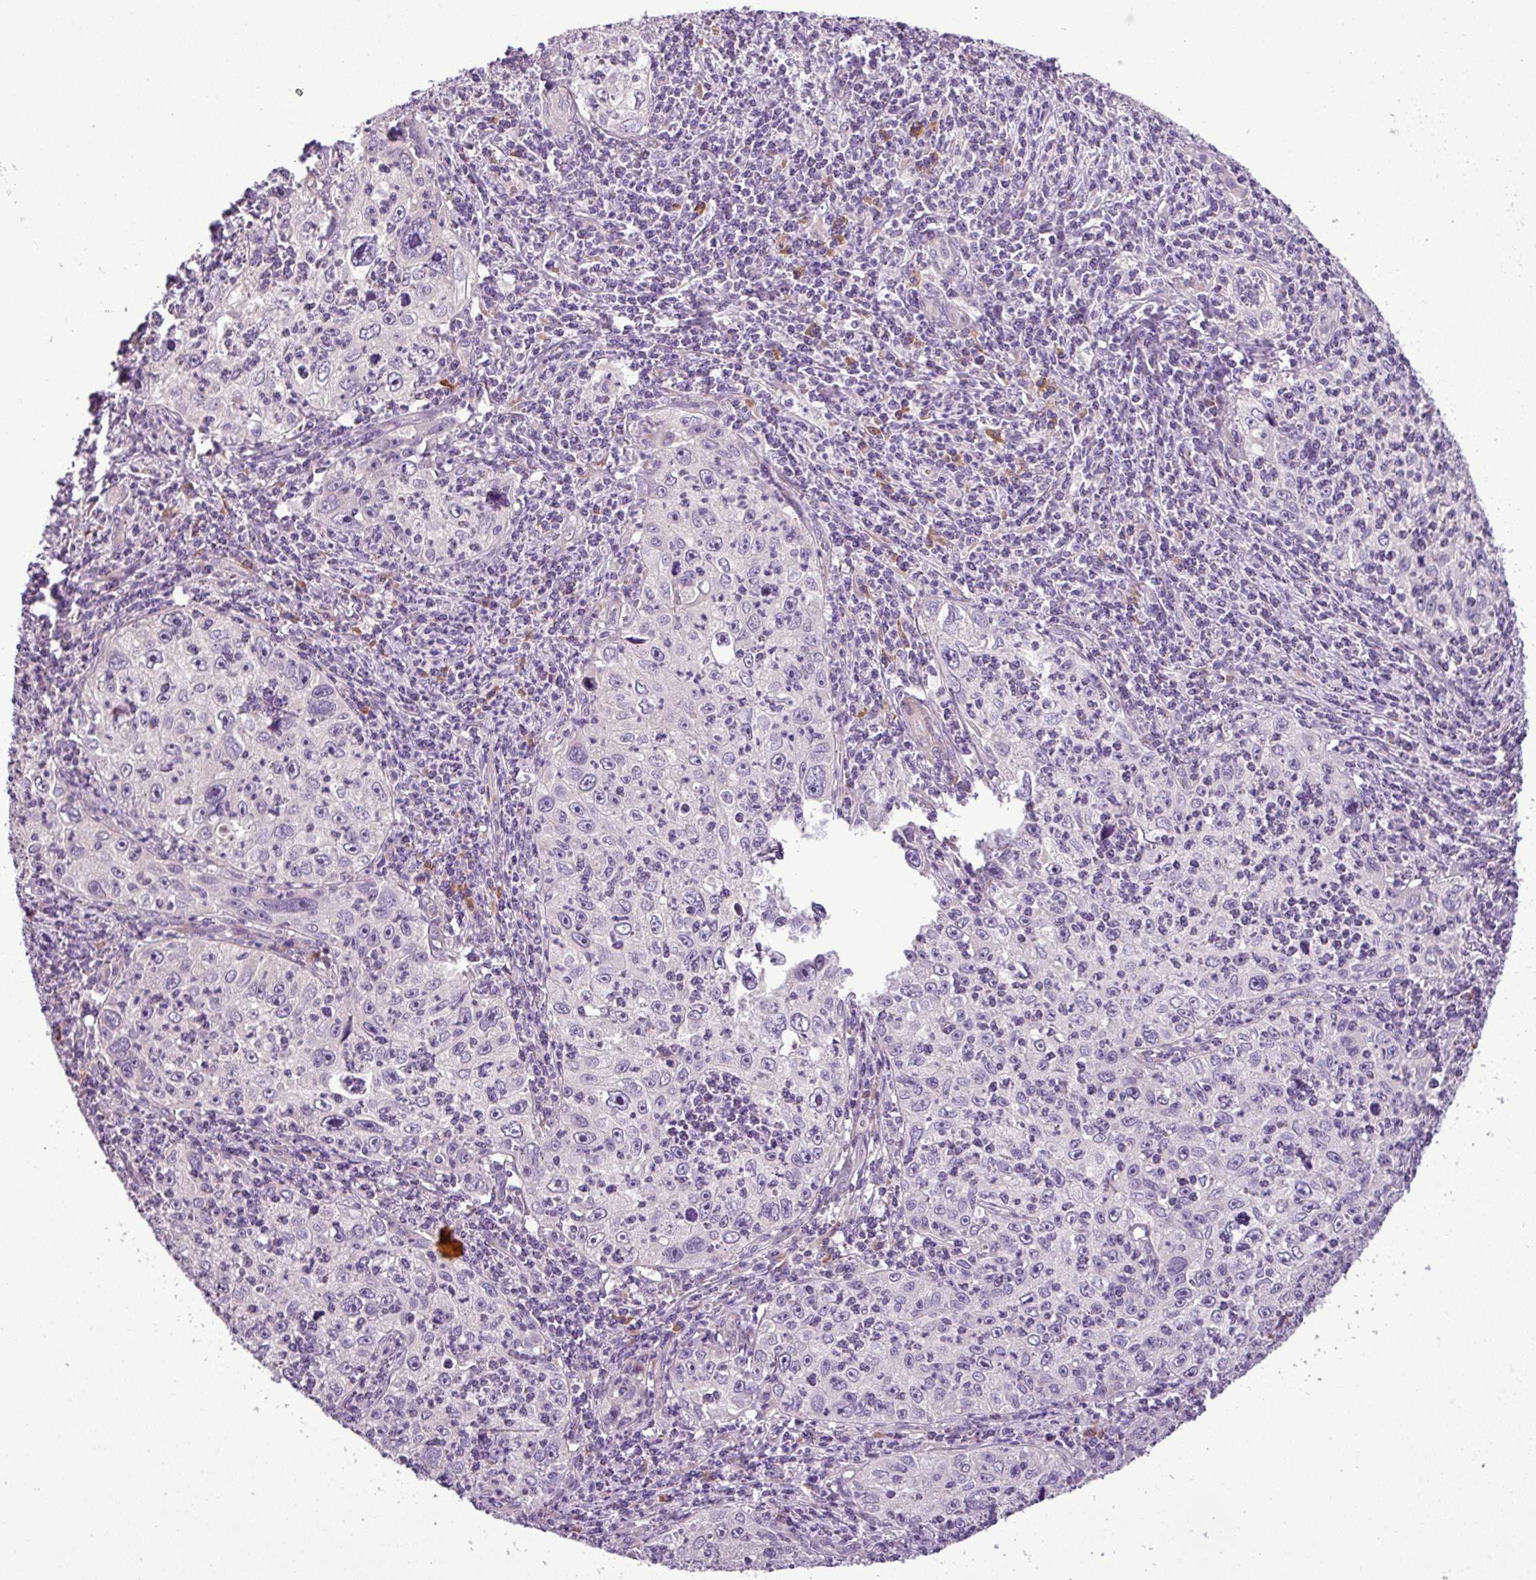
{"staining": {"intensity": "negative", "quantity": "none", "location": "none"}, "tissue": "cervical cancer", "cell_type": "Tumor cells", "image_type": "cancer", "snomed": [{"axis": "morphology", "description": "Squamous cell carcinoma, NOS"}, {"axis": "topography", "description": "Cervix"}], "caption": "Tumor cells are negative for protein expression in human squamous cell carcinoma (cervical). The staining was performed using DAB (3,3'-diaminobenzidine) to visualize the protein expression in brown, while the nuclei were stained in blue with hematoxylin (Magnification: 20x).", "gene": "MOCS3", "patient": {"sex": "female", "age": 30}}